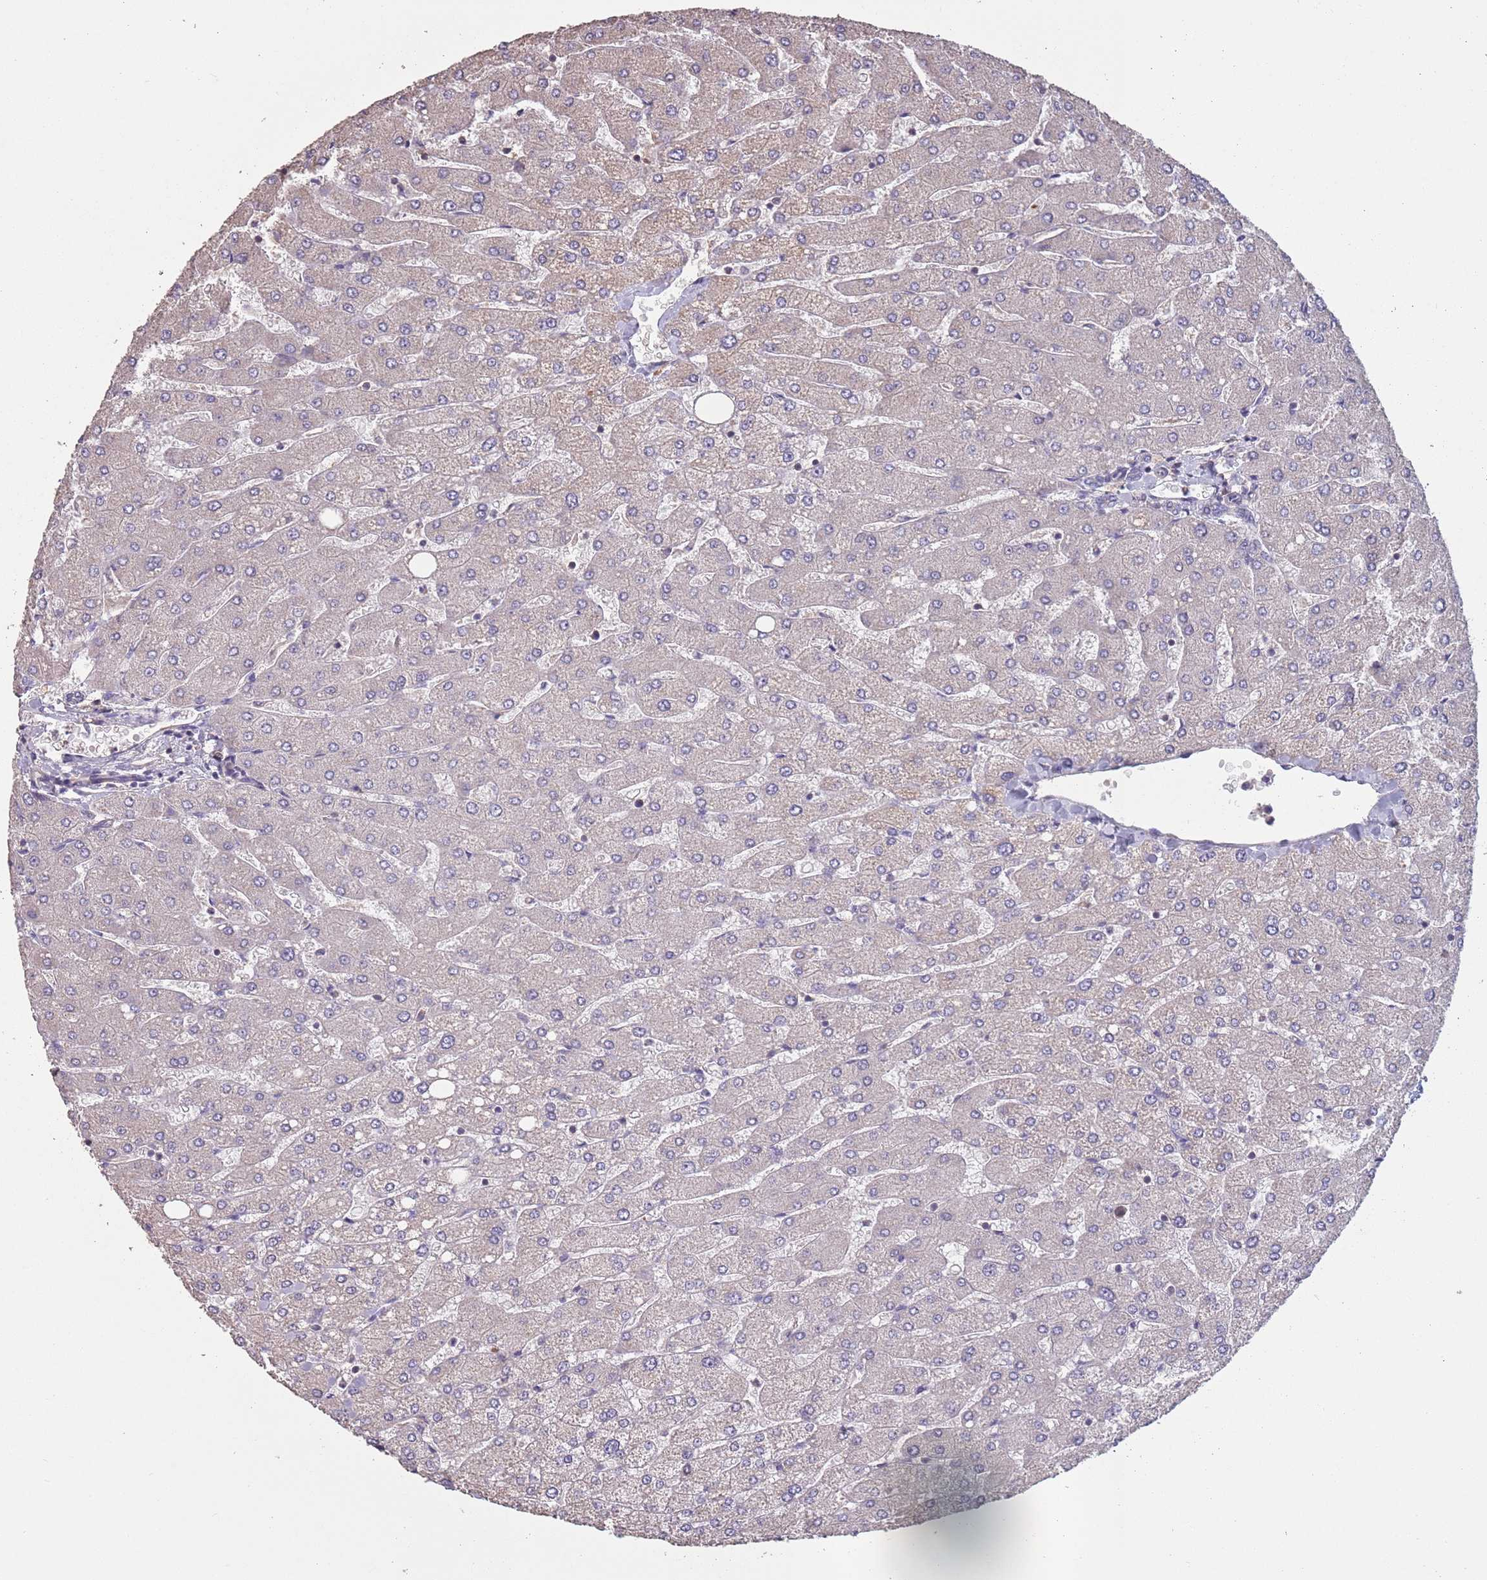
{"staining": {"intensity": "negative", "quantity": "none", "location": "none"}, "tissue": "liver", "cell_type": "Cholangiocytes", "image_type": "normal", "snomed": [{"axis": "morphology", "description": "Normal tissue, NOS"}, {"axis": "topography", "description": "Liver"}], "caption": "The photomicrograph exhibits no staining of cholangiocytes in normal liver. Brightfield microscopy of immunohistochemistry (IHC) stained with DAB (brown) and hematoxylin (blue), captured at high magnification.", "gene": "MBD3L1", "patient": {"sex": "male", "age": 55}}